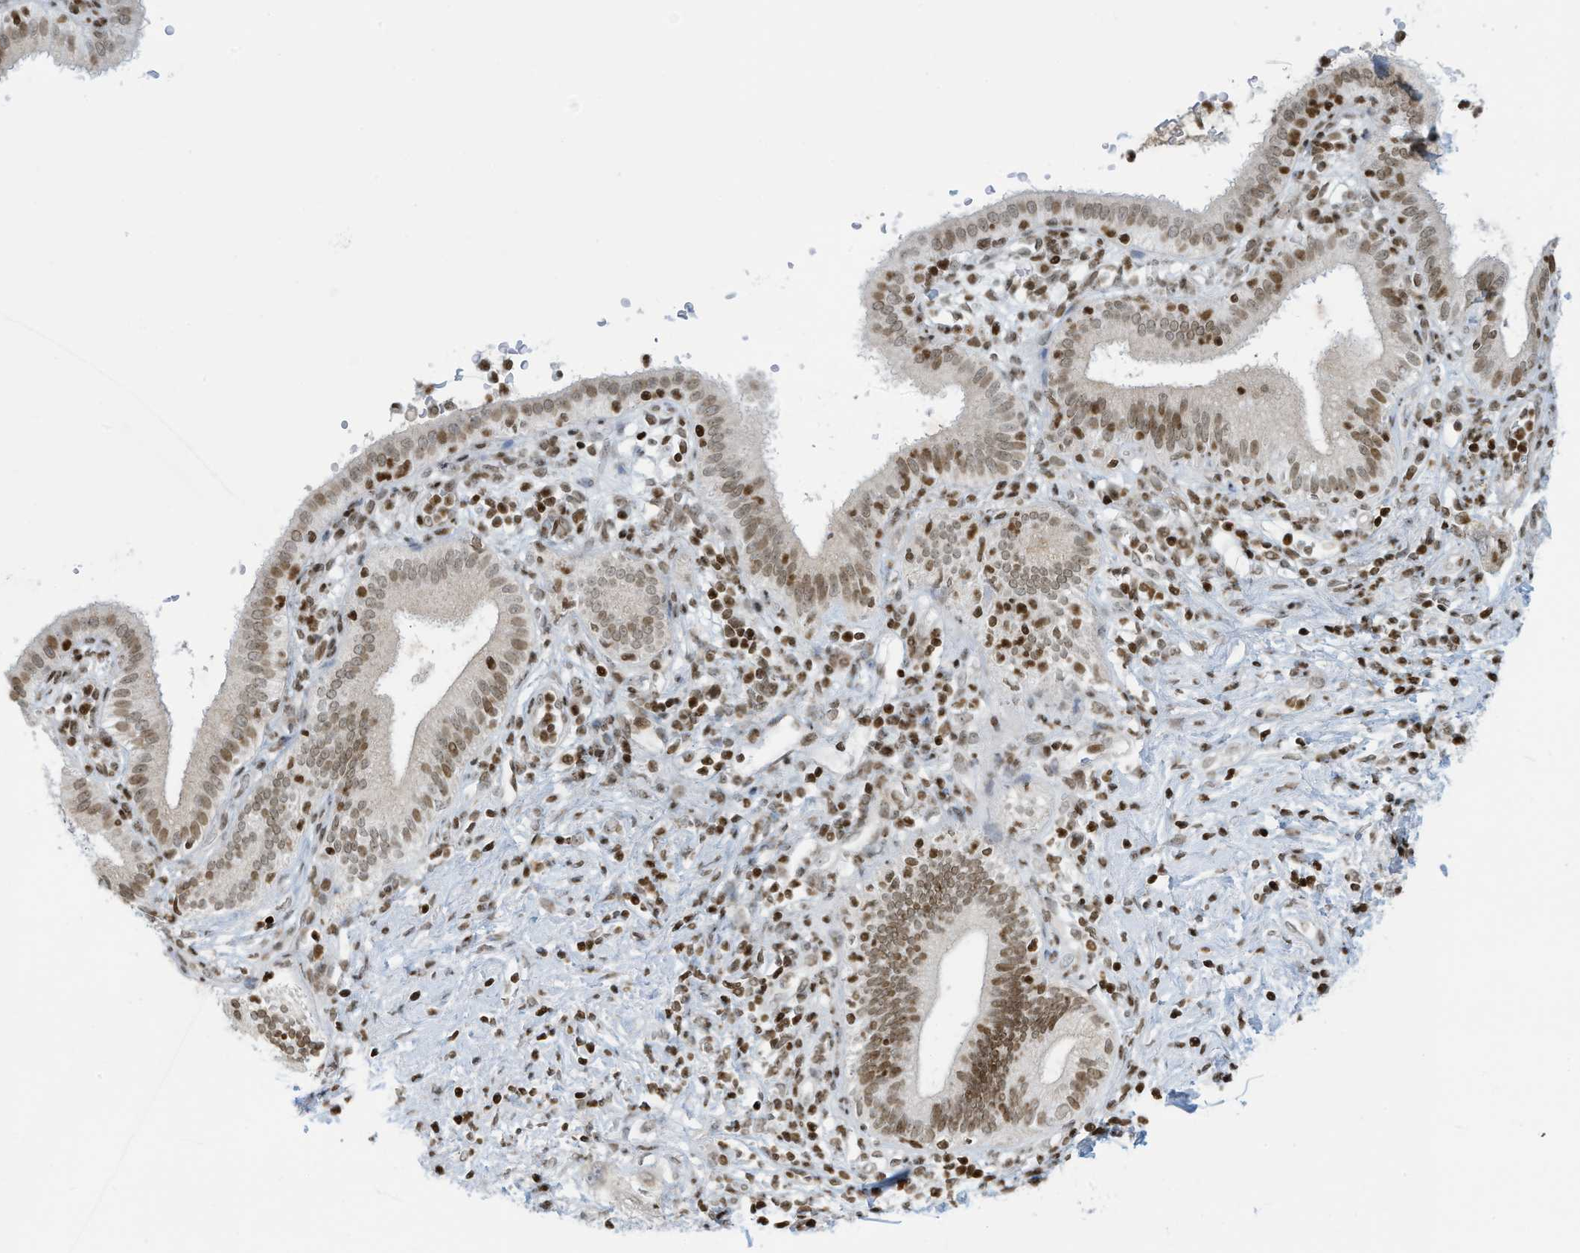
{"staining": {"intensity": "moderate", "quantity": "25%-75%", "location": "nuclear"}, "tissue": "pancreatic cancer", "cell_type": "Tumor cells", "image_type": "cancer", "snomed": [{"axis": "morphology", "description": "Adenocarcinoma, NOS"}, {"axis": "topography", "description": "Pancreas"}], "caption": "Immunohistochemistry (IHC) photomicrograph of neoplastic tissue: adenocarcinoma (pancreatic) stained using immunohistochemistry (IHC) reveals medium levels of moderate protein expression localized specifically in the nuclear of tumor cells, appearing as a nuclear brown color.", "gene": "ADI1", "patient": {"sex": "female", "age": 73}}